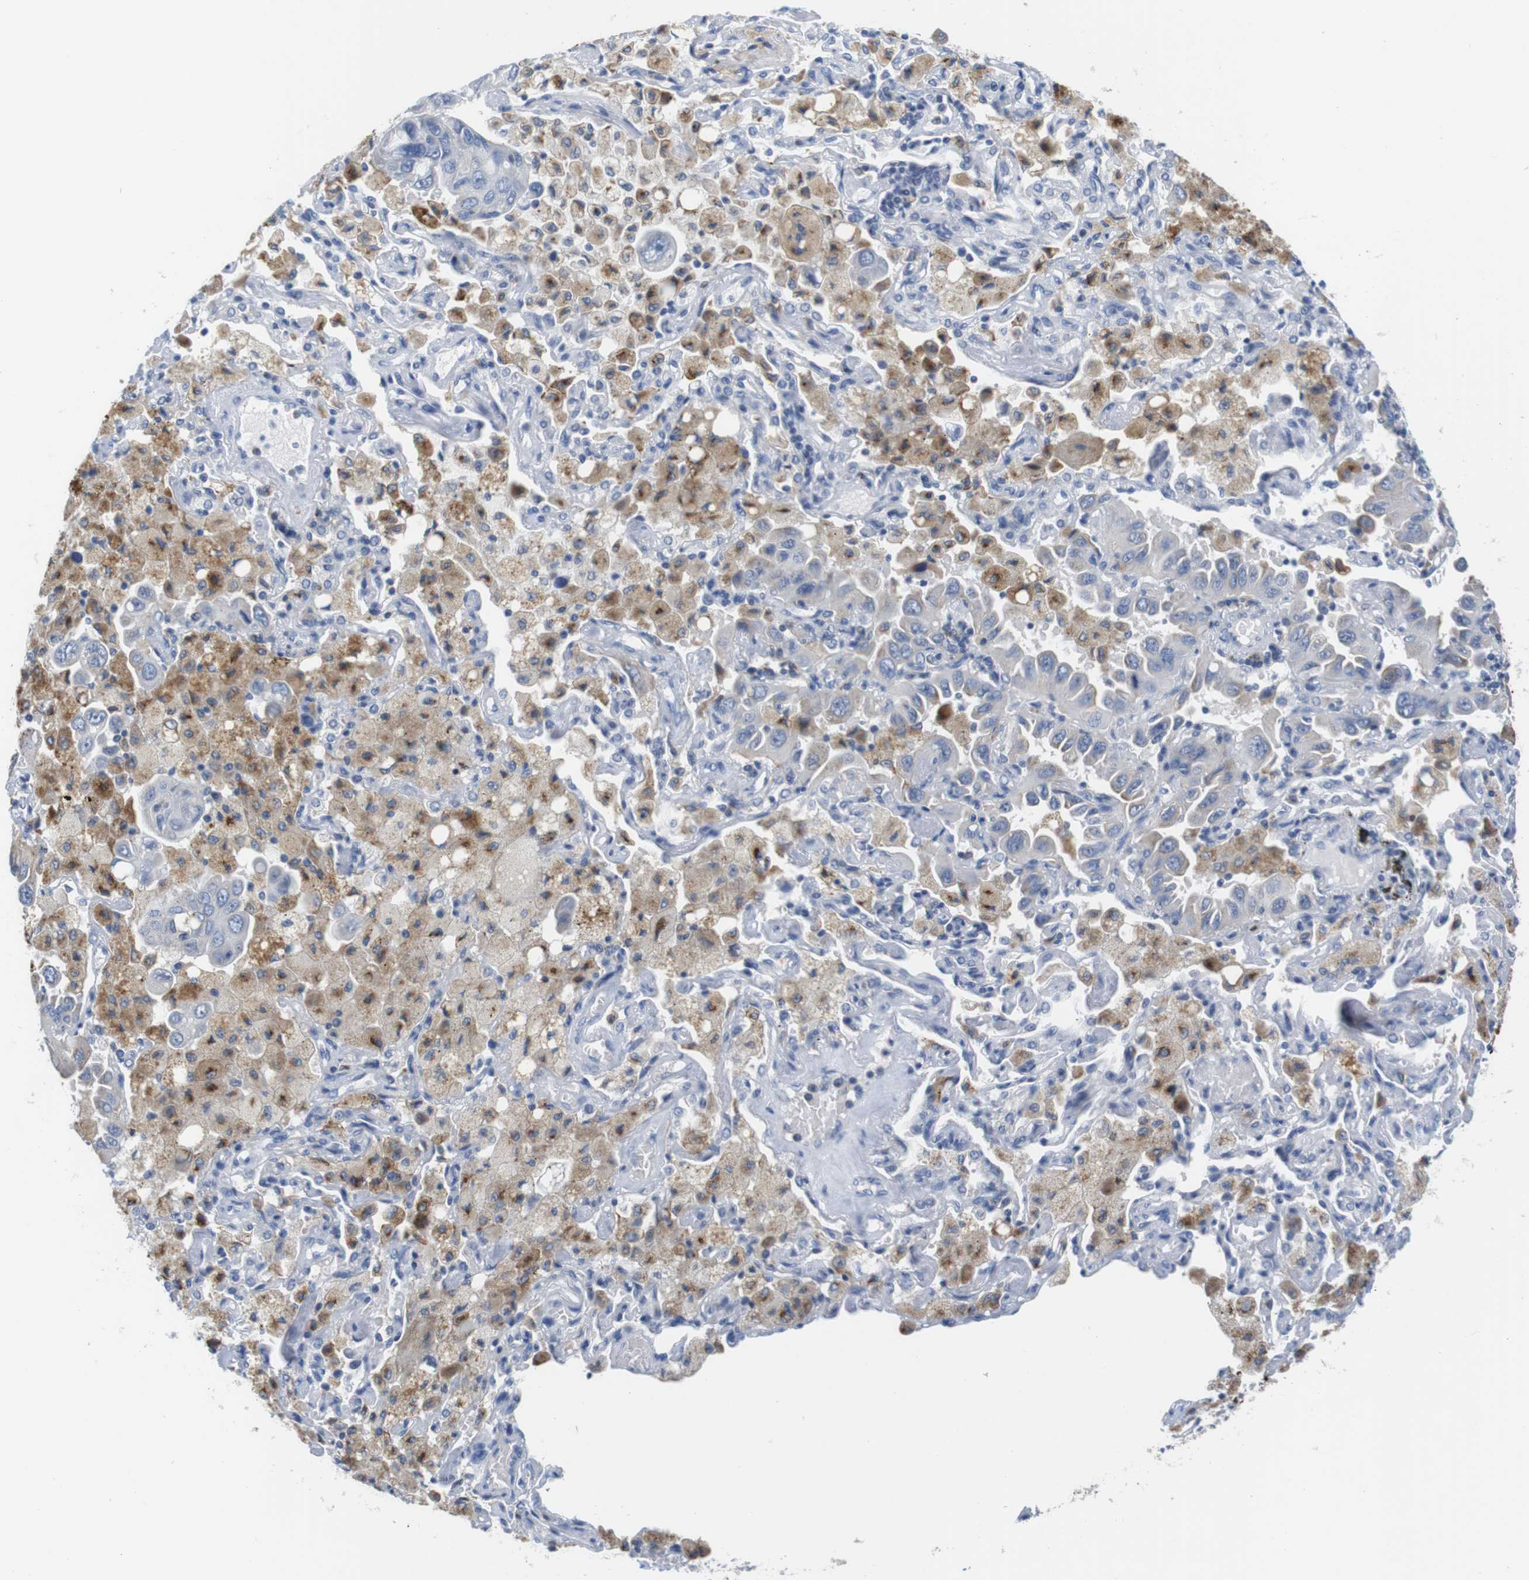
{"staining": {"intensity": "negative", "quantity": "none", "location": "none"}, "tissue": "lung cancer", "cell_type": "Tumor cells", "image_type": "cancer", "snomed": [{"axis": "morphology", "description": "Adenocarcinoma, NOS"}, {"axis": "topography", "description": "Lung"}], "caption": "This is a histopathology image of immunohistochemistry staining of lung adenocarcinoma, which shows no staining in tumor cells. (Immunohistochemistry (ihc), brightfield microscopy, high magnification).", "gene": "CNGA2", "patient": {"sex": "male", "age": 64}}